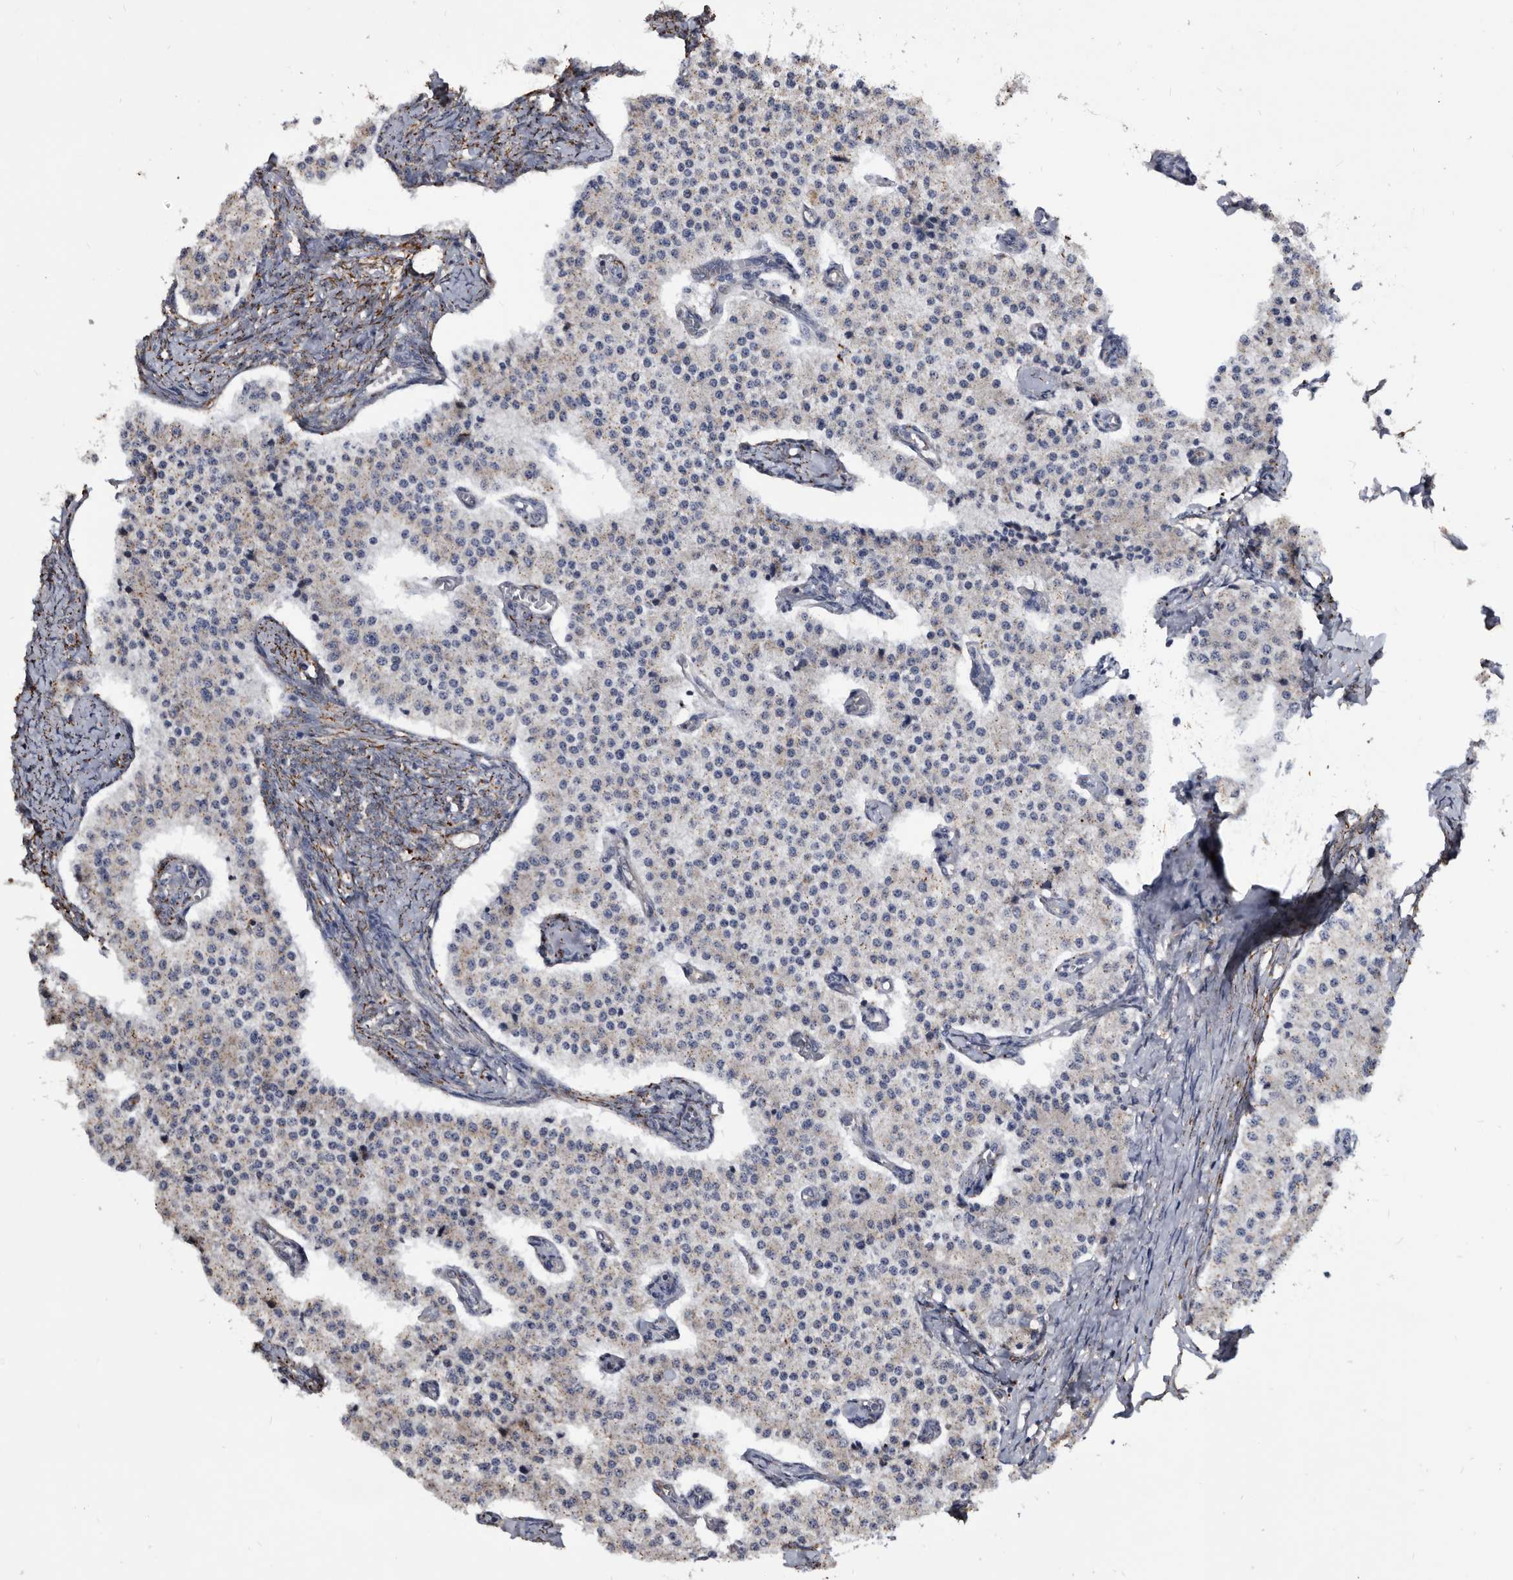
{"staining": {"intensity": "negative", "quantity": "none", "location": "none"}, "tissue": "carcinoid", "cell_type": "Tumor cells", "image_type": "cancer", "snomed": [{"axis": "morphology", "description": "Carcinoid, malignant, NOS"}, {"axis": "topography", "description": "Colon"}], "caption": "DAB immunohistochemical staining of human carcinoid demonstrates no significant expression in tumor cells.", "gene": "CTSA", "patient": {"sex": "female", "age": 52}}